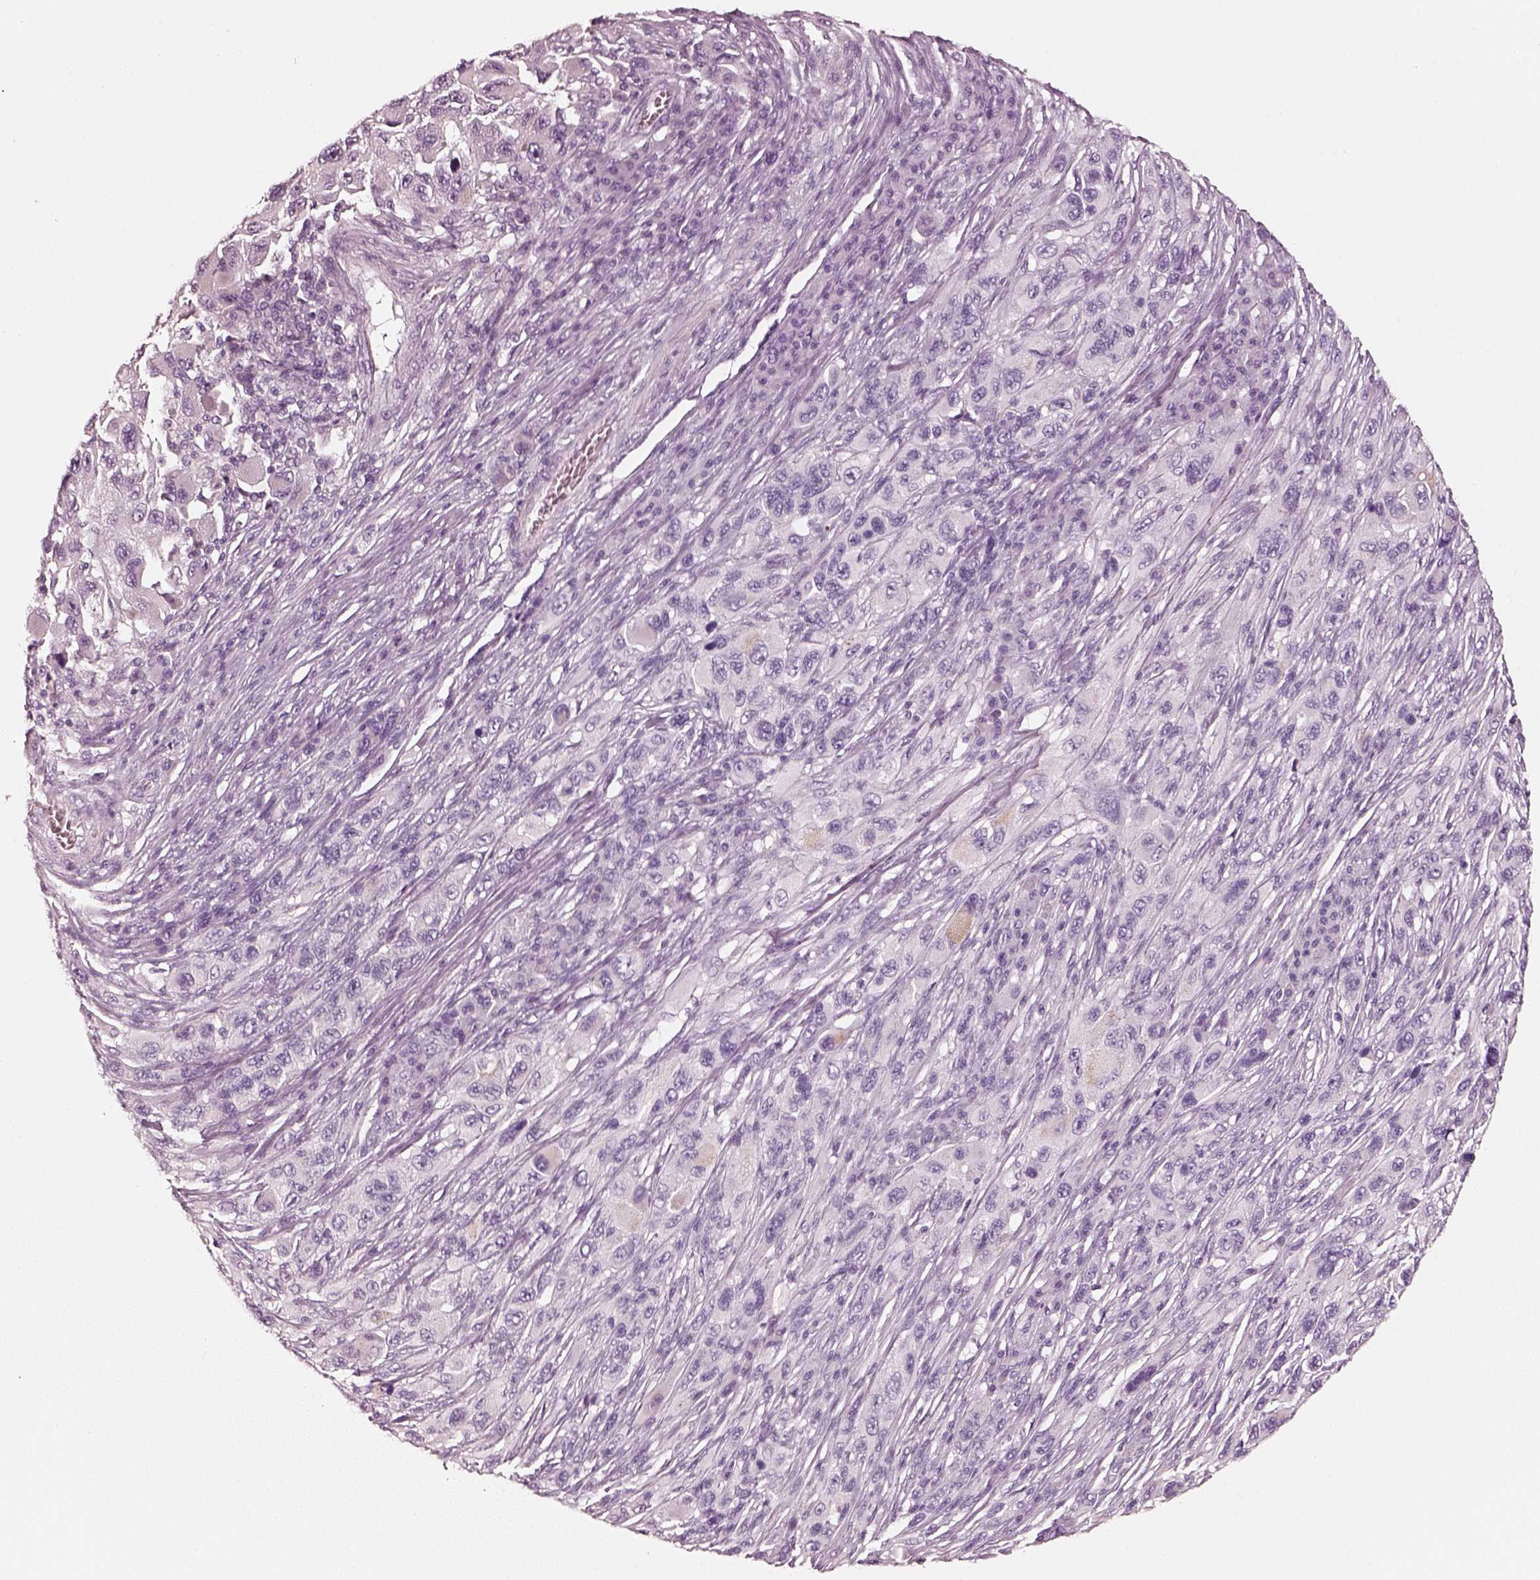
{"staining": {"intensity": "negative", "quantity": "none", "location": "none"}, "tissue": "melanoma", "cell_type": "Tumor cells", "image_type": "cancer", "snomed": [{"axis": "morphology", "description": "Malignant melanoma, NOS"}, {"axis": "topography", "description": "Skin"}], "caption": "The photomicrograph displays no significant positivity in tumor cells of malignant melanoma. Brightfield microscopy of immunohistochemistry (IHC) stained with DAB (brown) and hematoxylin (blue), captured at high magnification.", "gene": "R3HDML", "patient": {"sex": "male", "age": 53}}